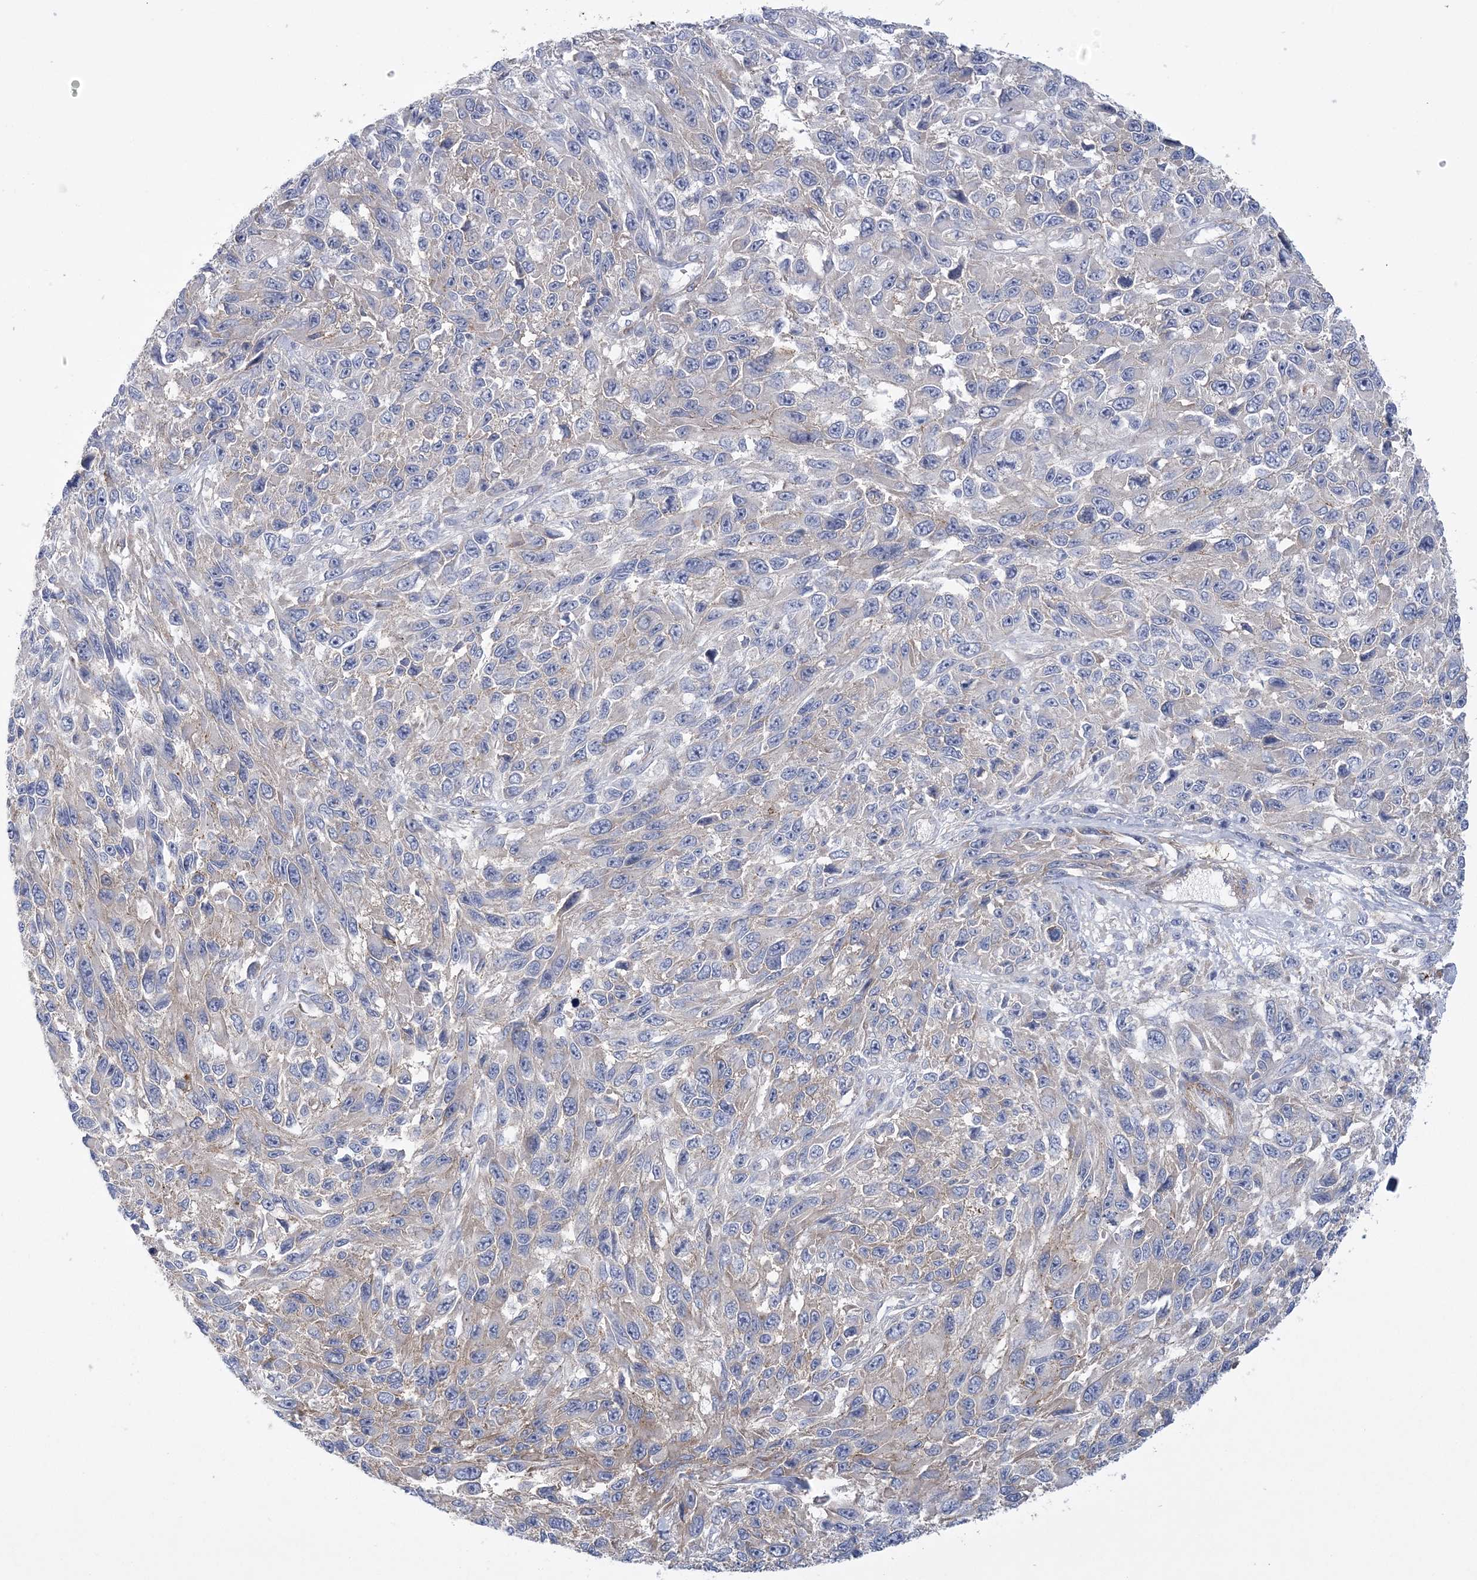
{"staining": {"intensity": "weak", "quantity": "<25%", "location": "cytoplasmic/membranous"}, "tissue": "melanoma", "cell_type": "Tumor cells", "image_type": "cancer", "snomed": [{"axis": "morphology", "description": "Malignant melanoma, NOS"}, {"axis": "topography", "description": "Skin"}], "caption": "The photomicrograph demonstrates no staining of tumor cells in melanoma. (Brightfield microscopy of DAB (3,3'-diaminobenzidine) immunohistochemistry at high magnification).", "gene": "ARSJ", "patient": {"sex": "female", "age": 96}}